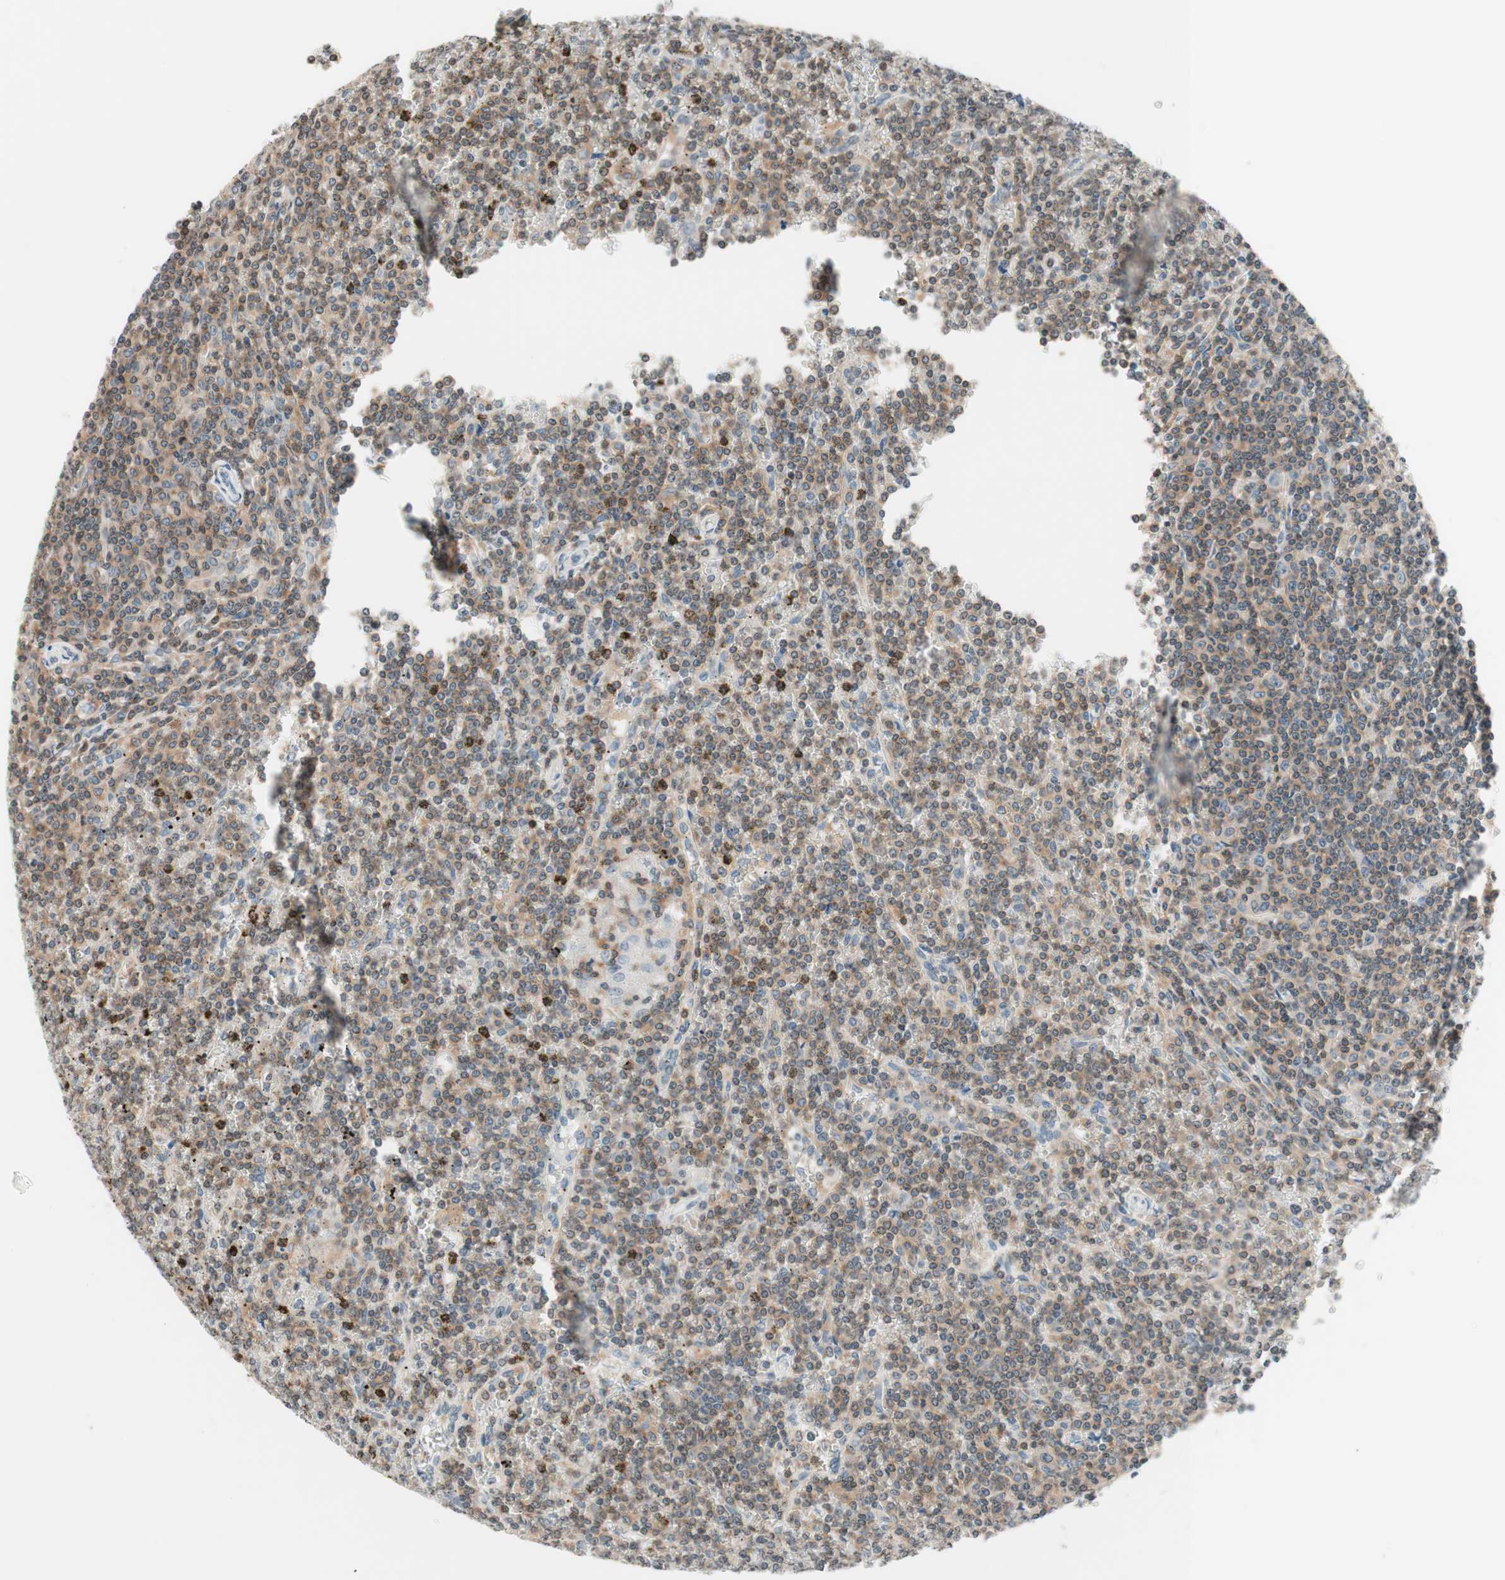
{"staining": {"intensity": "weak", "quantity": "25%-75%", "location": "cytoplasmic/membranous"}, "tissue": "lymphoma", "cell_type": "Tumor cells", "image_type": "cancer", "snomed": [{"axis": "morphology", "description": "Malignant lymphoma, non-Hodgkin's type, Low grade"}, {"axis": "topography", "description": "Spleen"}], "caption": "The image reveals staining of lymphoma, revealing weak cytoplasmic/membranous protein expression (brown color) within tumor cells. Nuclei are stained in blue.", "gene": "WIPF1", "patient": {"sex": "female", "age": 19}}